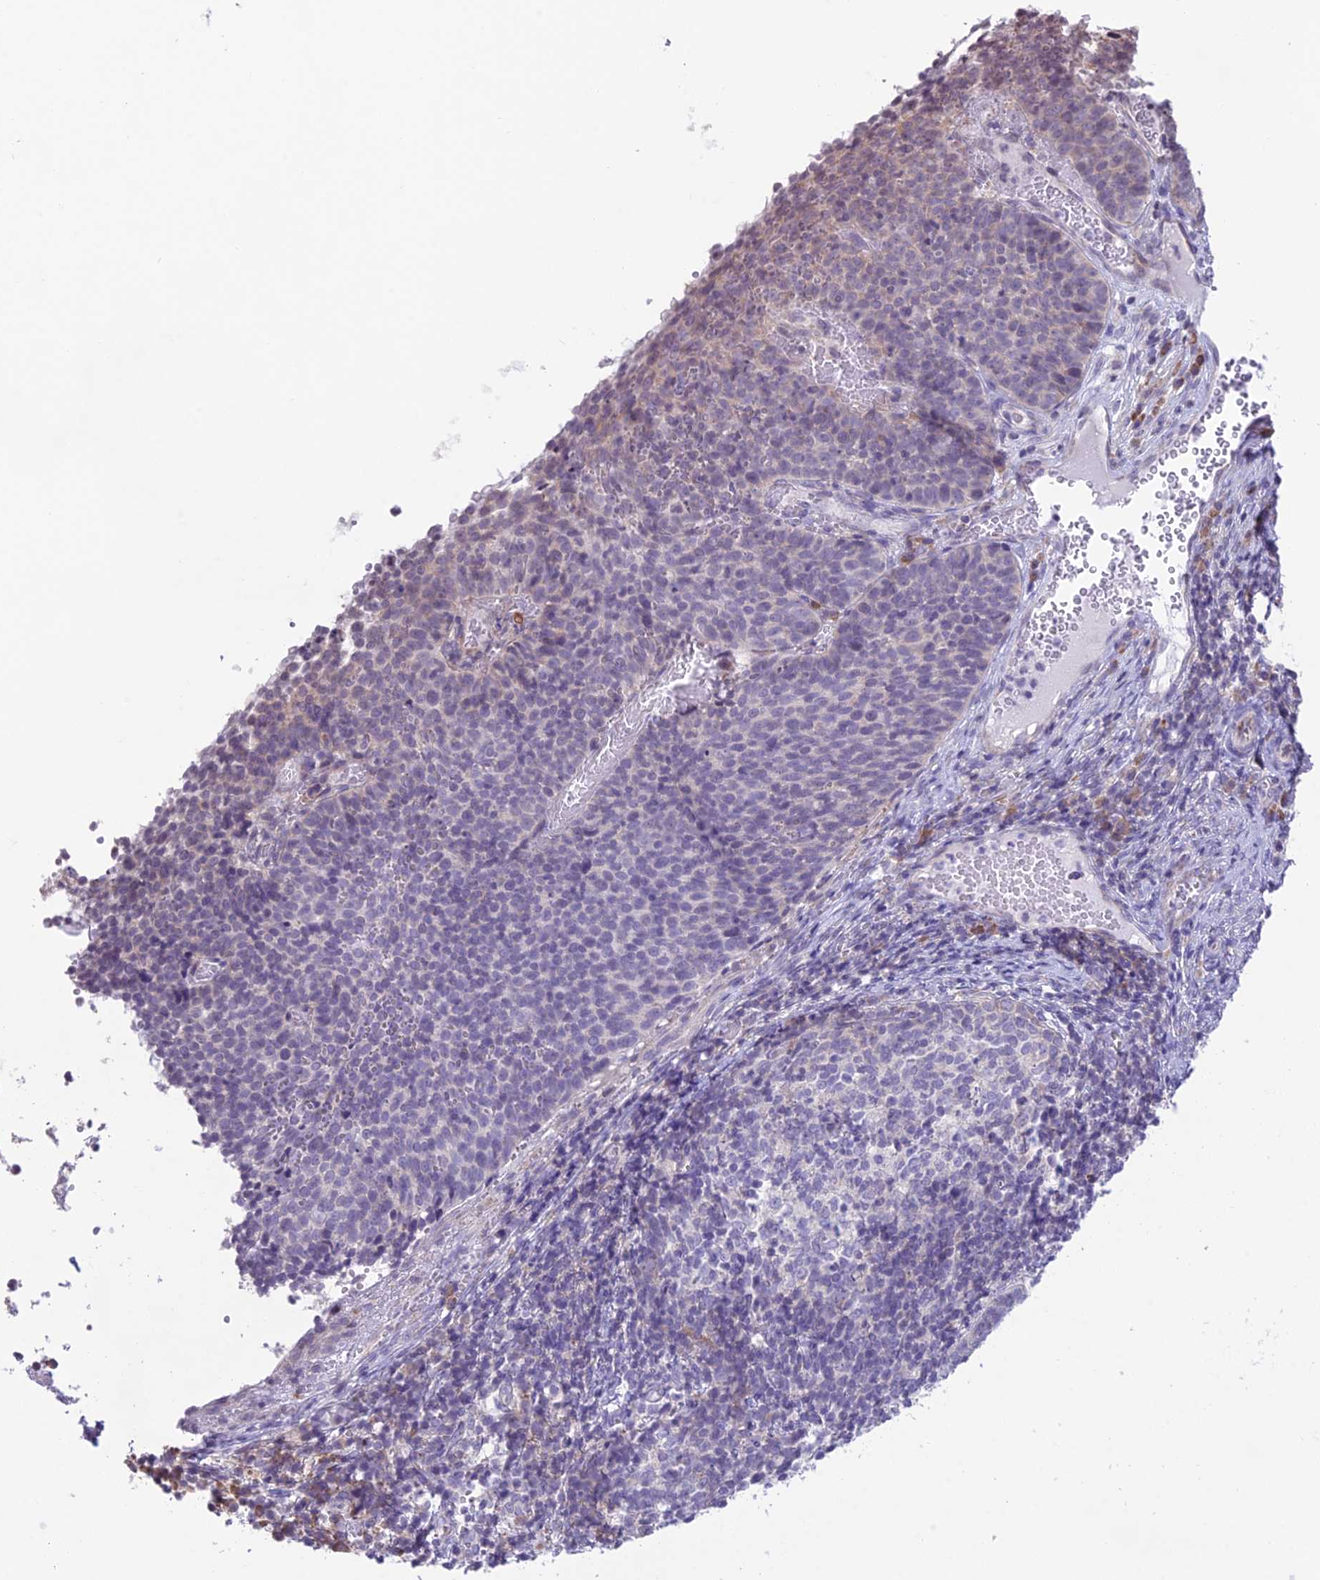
{"staining": {"intensity": "negative", "quantity": "none", "location": "none"}, "tissue": "cervical cancer", "cell_type": "Tumor cells", "image_type": "cancer", "snomed": [{"axis": "morphology", "description": "Normal tissue, NOS"}, {"axis": "morphology", "description": "Squamous cell carcinoma, NOS"}, {"axis": "topography", "description": "Cervix"}], "caption": "Tumor cells show no significant positivity in cervical cancer.", "gene": "RPS26", "patient": {"sex": "female", "age": 39}}